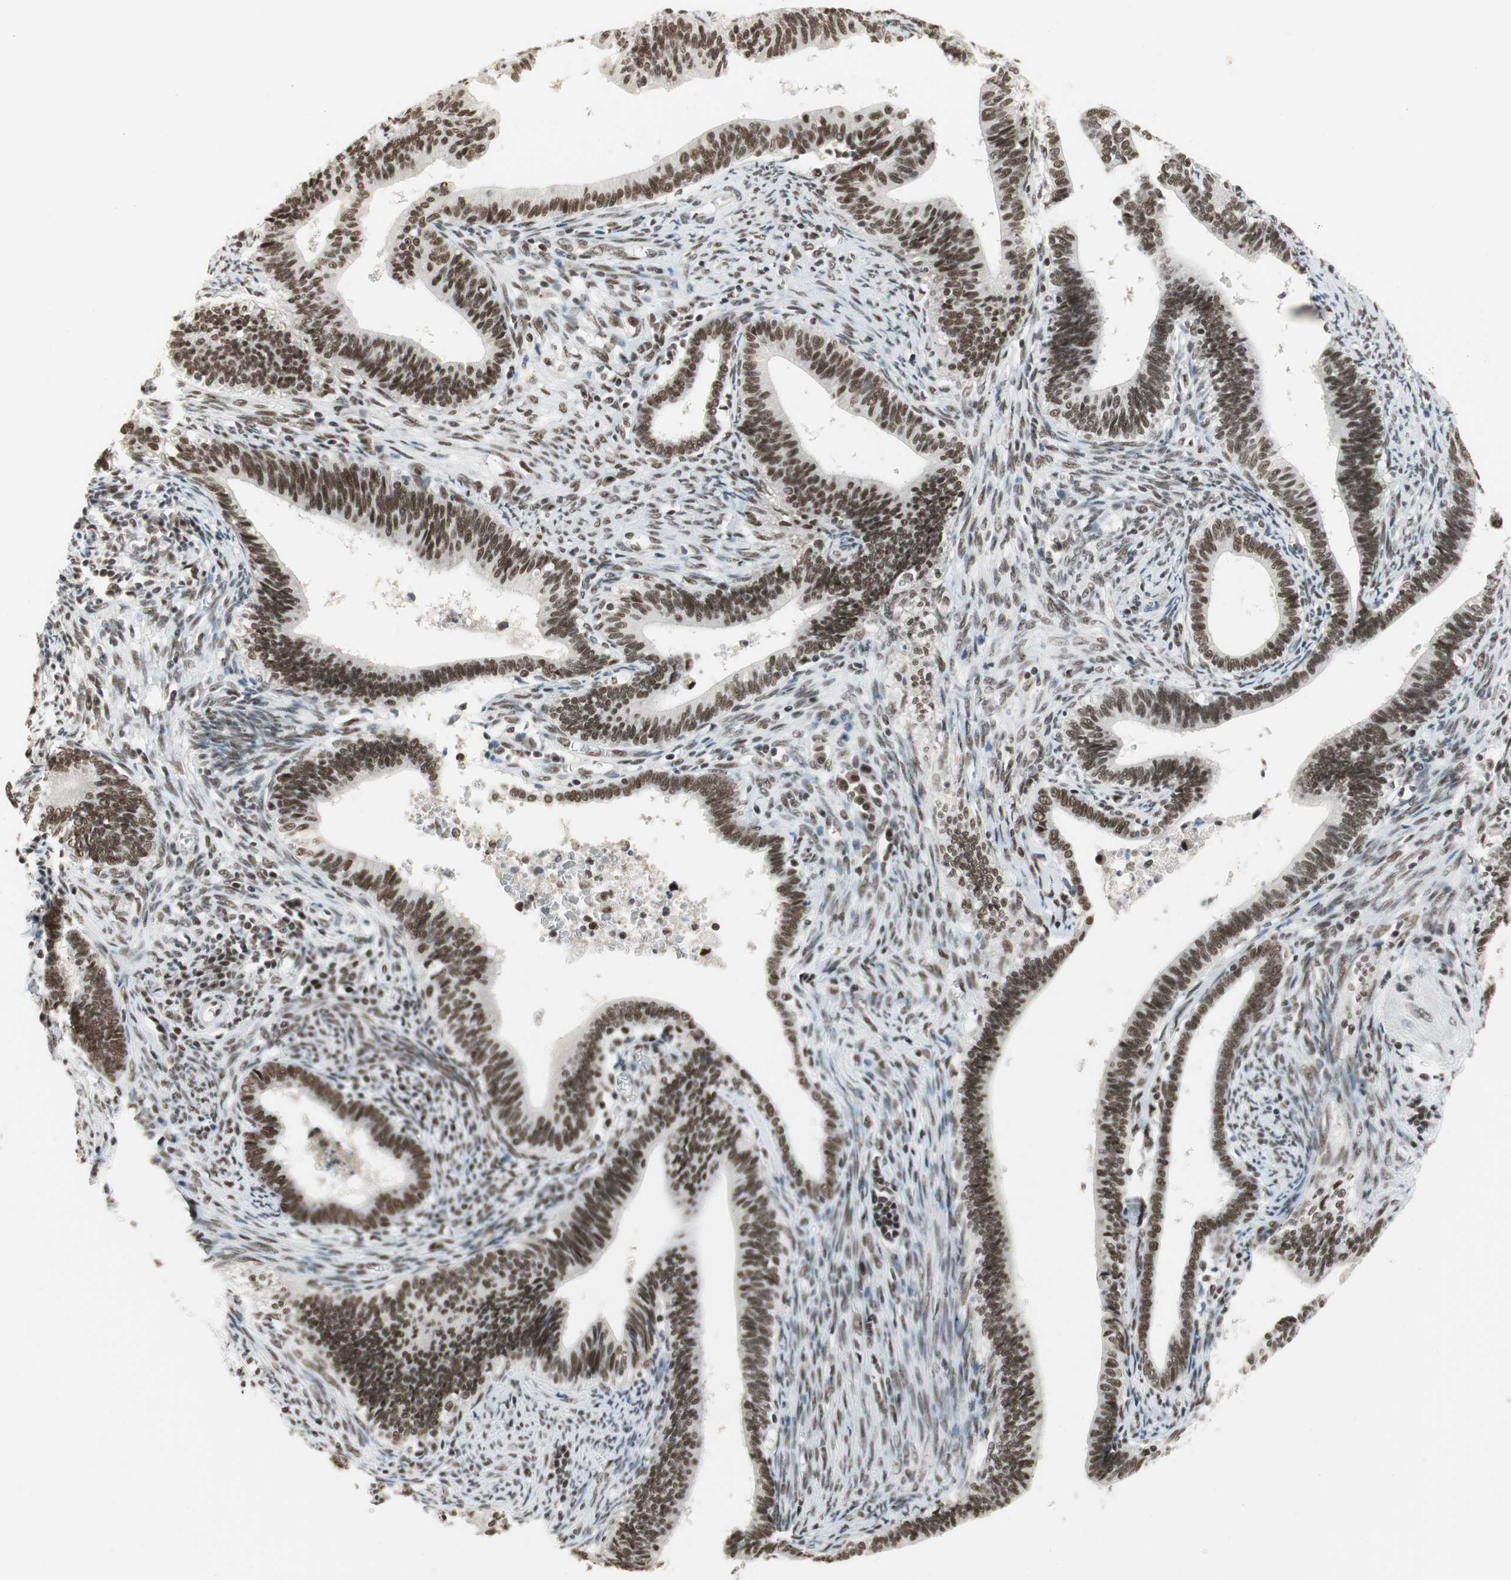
{"staining": {"intensity": "strong", "quantity": ">75%", "location": "nuclear"}, "tissue": "cervical cancer", "cell_type": "Tumor cells", "image_type": "cancer", "snomed": [{"axis": "morphology", "description": "Adenocarcinoma, NOS"}, {"axis": "topography", "description": "Cervix"}], "caption": "IHC (DAB (3,3'-diaminobenzidine)) staining of human cervical cancer reveals strong nuclear protein expression in approximately >75% of tumor cells. Immunohistochemistry stains the protein of interest in brown and the nuclei are stained blue.", "gene": "RTF1", "patient": {"sex": "female", "age": 44}}